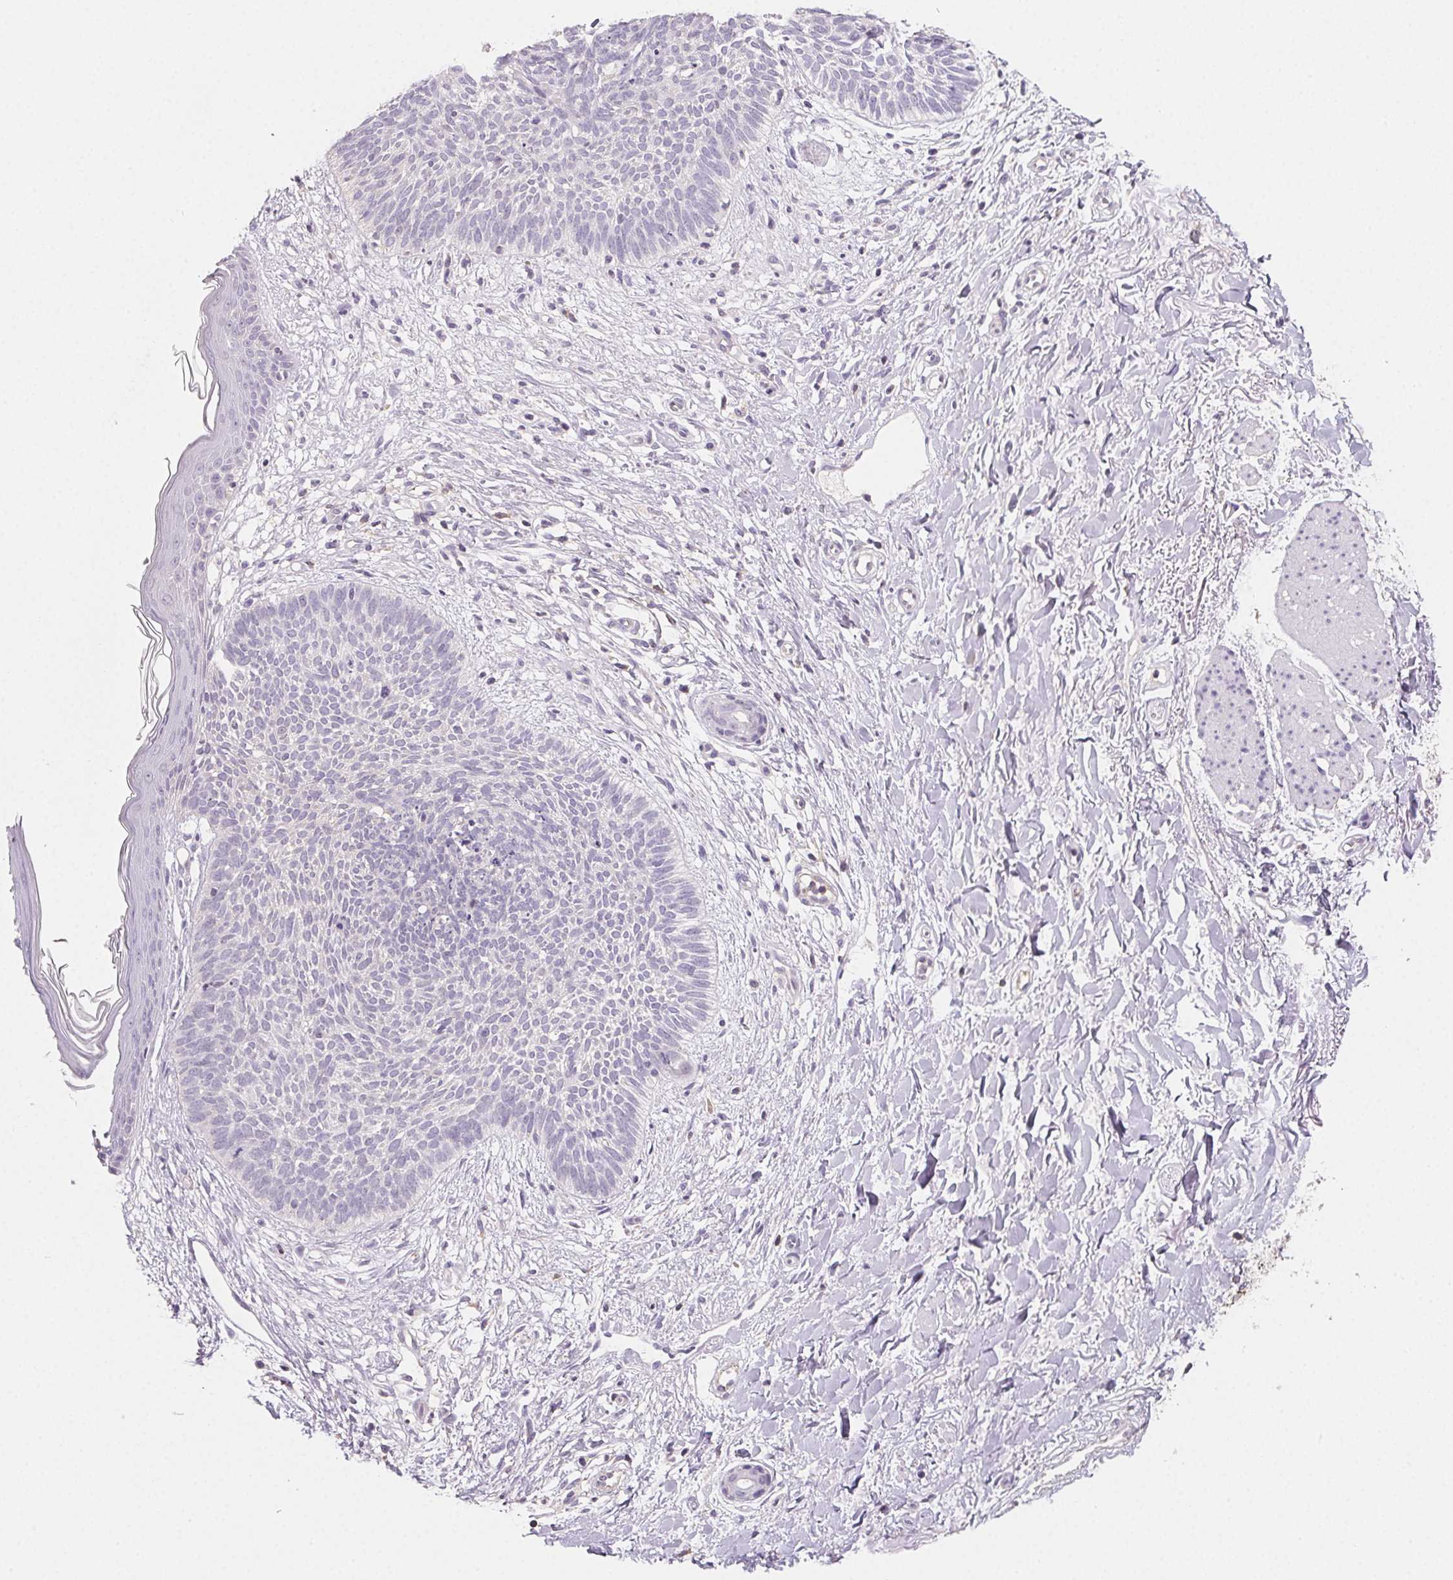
{"staining": {"intensity": "negative", "quantity": "none", "location": "none"}, "tissue": "skin cancer", "cell_type": "Tumor cells", "image_type": "cancer", "snomed": [{"axis": "morphology", "description": "Basal cell carcinoma"}, {"axis": "topography", "description": "Skin"}], "caption": "Immunohistochemistry (IHC) image of neoplastic tissue: human skin cancer (basal cell carcinoma) stained with DAB (3,3'-diaminobenzidine) reveals no significant protein expression in tumor cells.", "gene": "GBP1", "patient": {"sex": "female", "age": 84}}